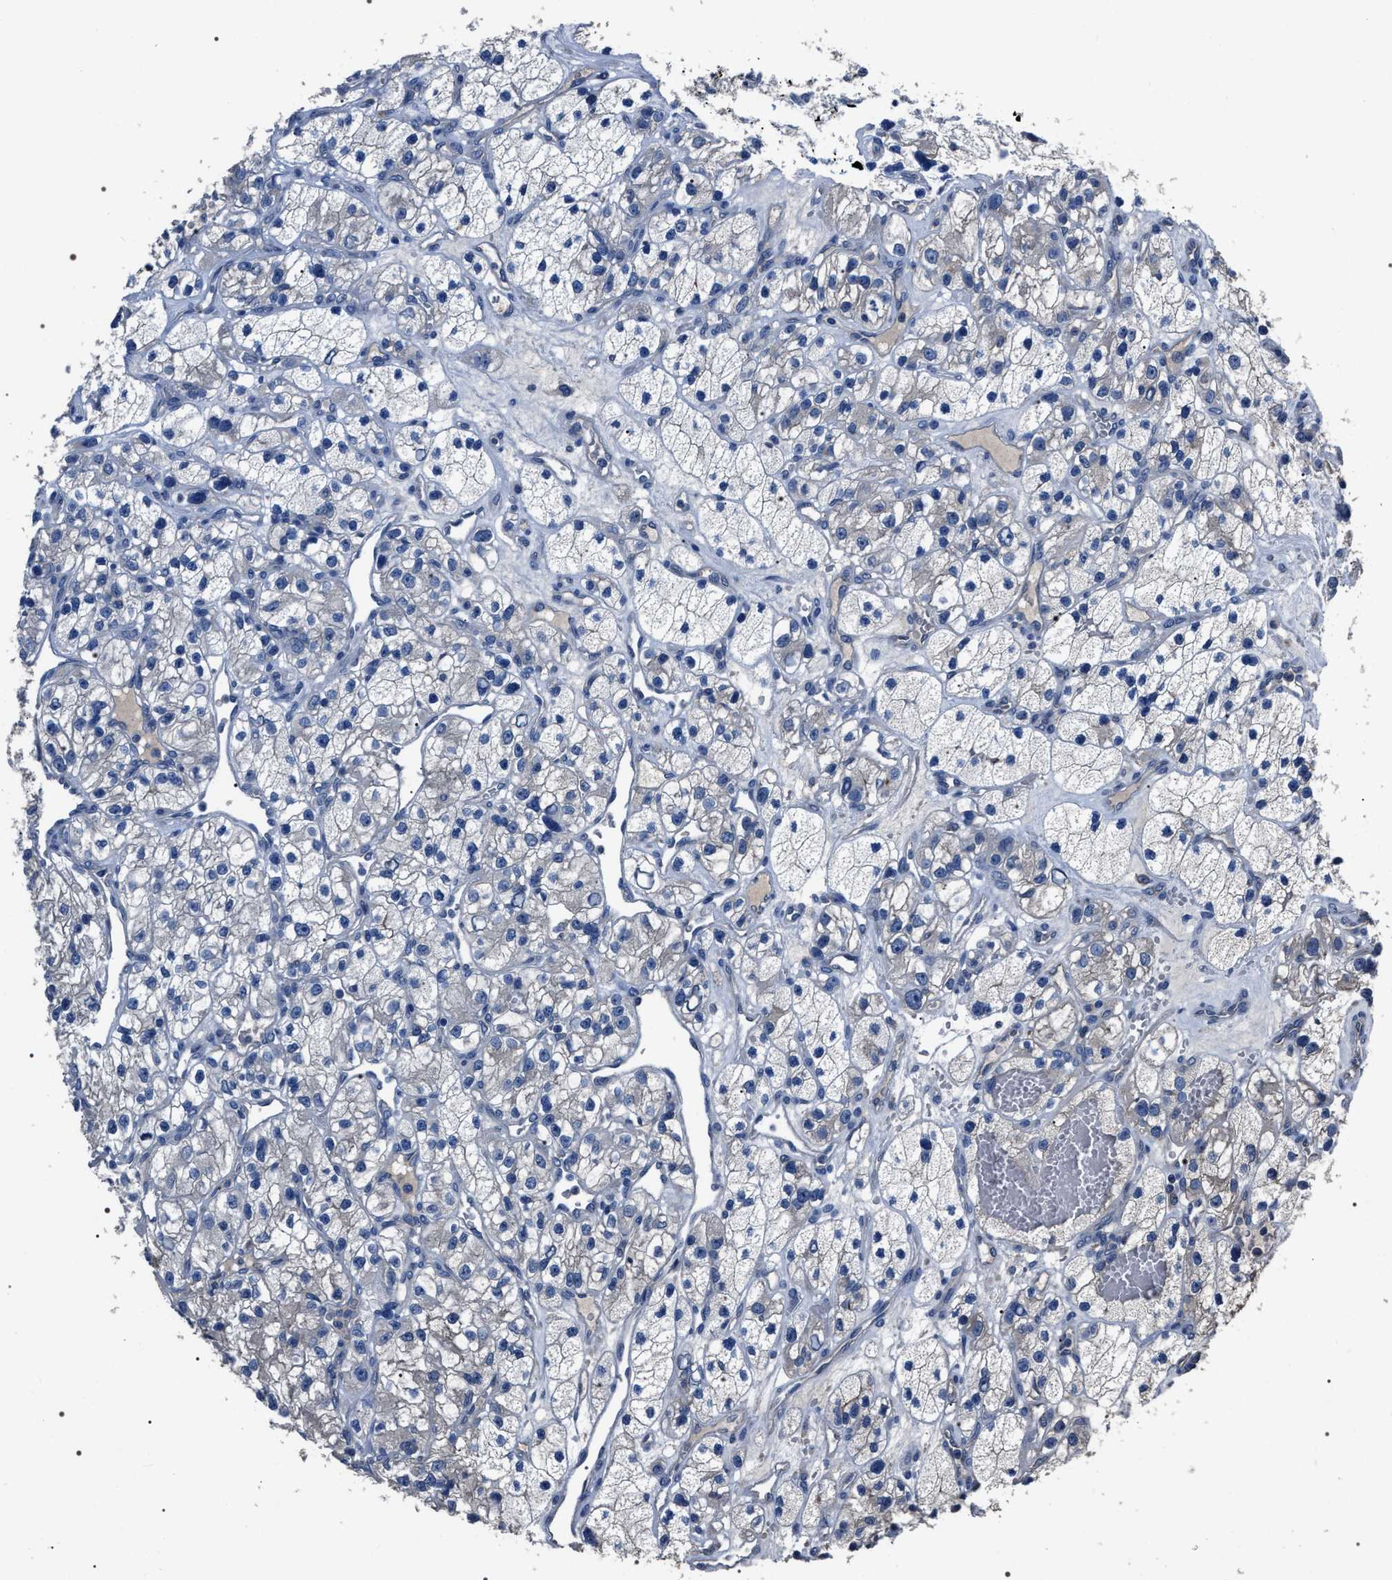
{"staining": {"intensity": "negative", "quantity": "none", "location": "none"}, "tissue": "renal cancer", "cell_type": "Tumor cells", "image_type": "cancer", "snomed": [{"axis": "morphology", "description": "Adenocarcinoma, NOS"}, {"axis": "topography", "description": "Kidney"}], "caption": "IHC of human renal cancer shows no positivity in tumor cells.", "gene": "TRIM54", "patient": {"sex": "female", "age": 57}}